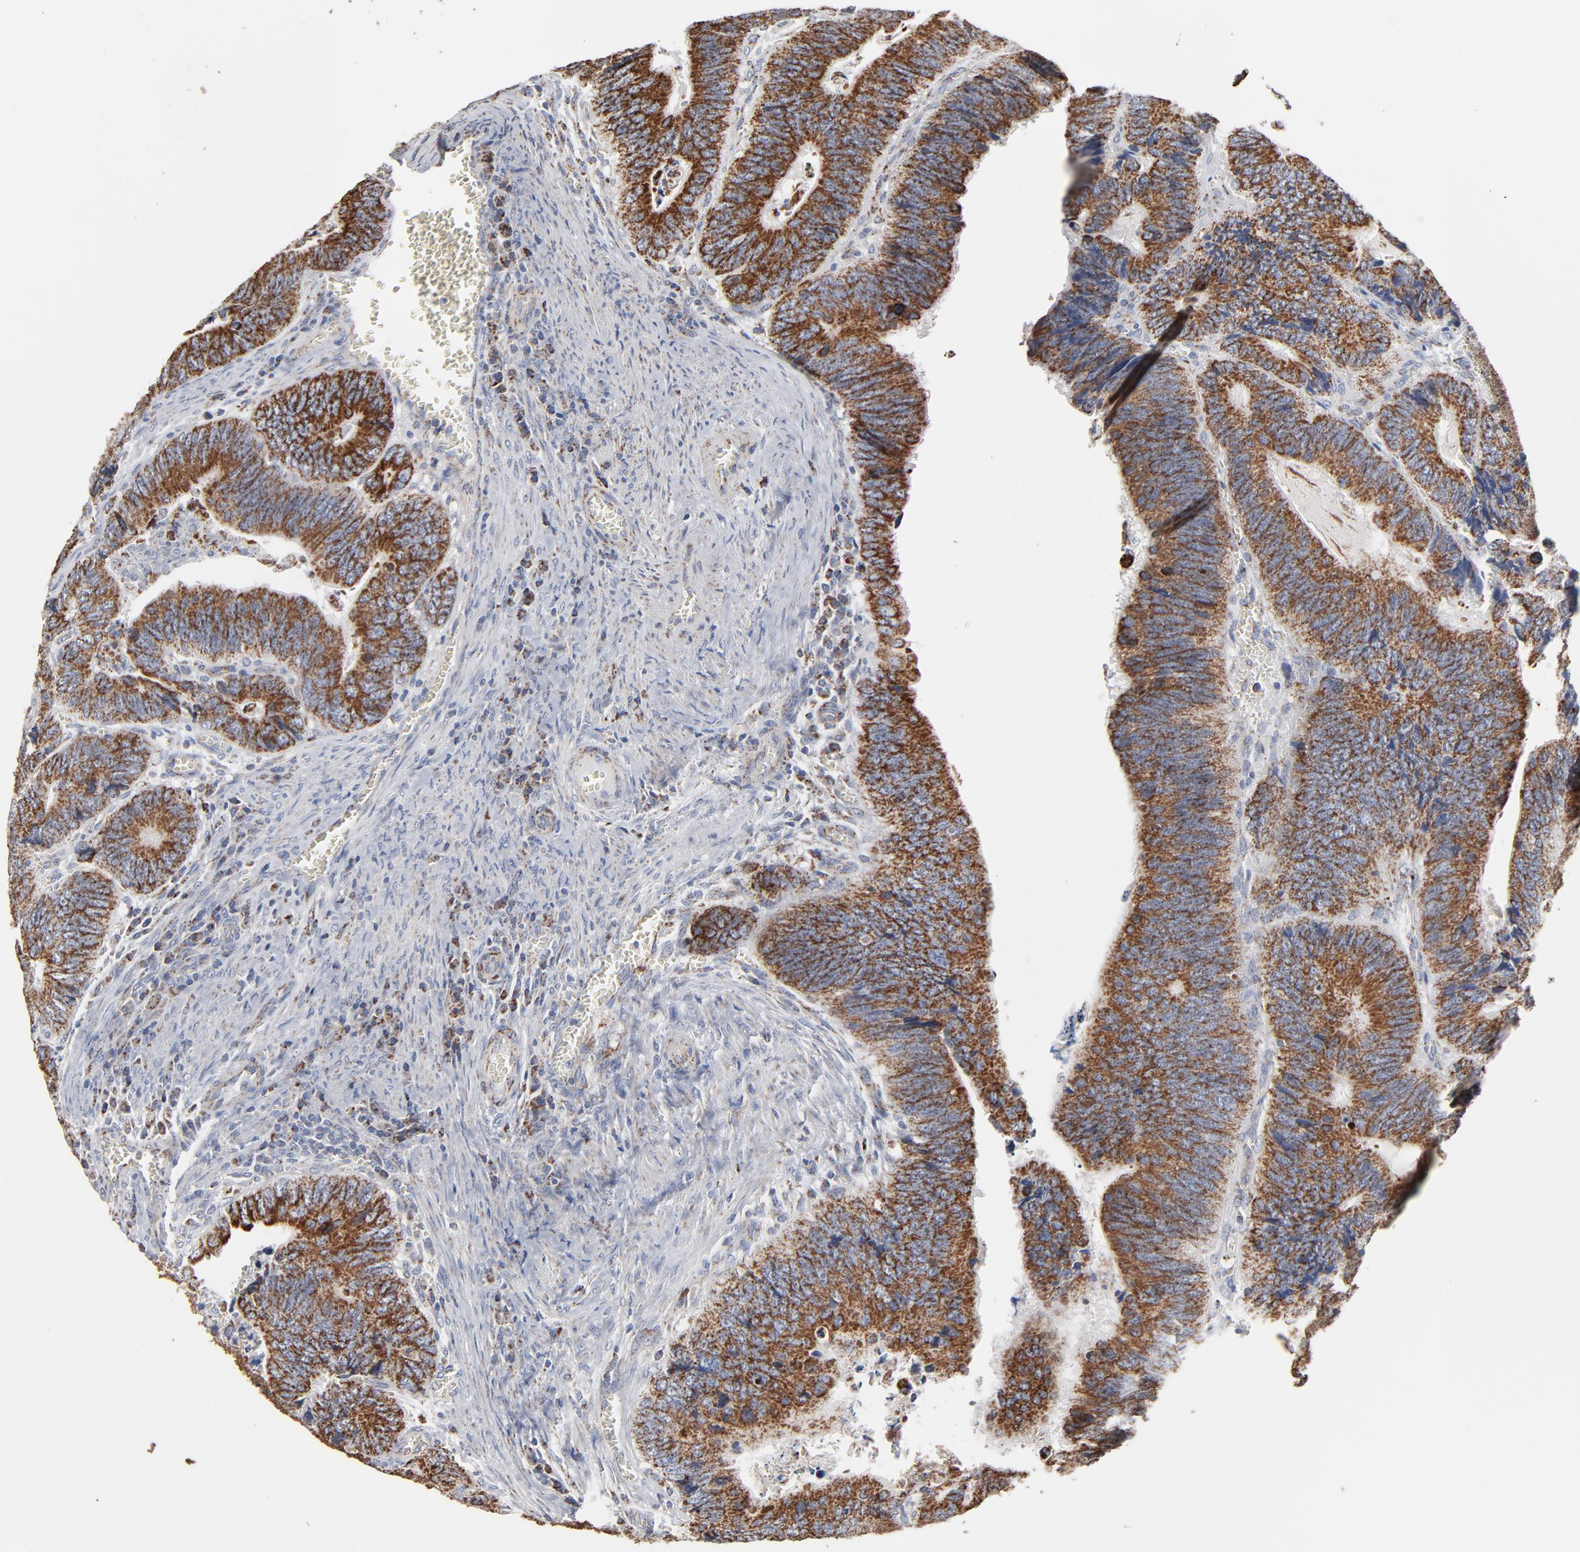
{"staining": {"intensity": "strong", "quantity": ">75%", "location": "cytoplasmic/membranous"}, "tissue": "colorectal cancer", "cell_type": "Tumor cells", "image_type": "cancer", "snomed": [{"axis": "morphology", "description": "Adenocarcinoma, NOS"}, {"axis": "topography", "description": "Colon"}], "caption": "IHC micrograph of neoplastic tissue: human adenocarcinoma (colorectal) stained using IHC exhibits high levels of strong protein expression localized specifically in the cytoplasmic/membranous of tumor cells, appearing as a cytoplasmic/membranous brown color.", "gene": "UQCRC1", "patient": {"sex": "male", "age": 72}}